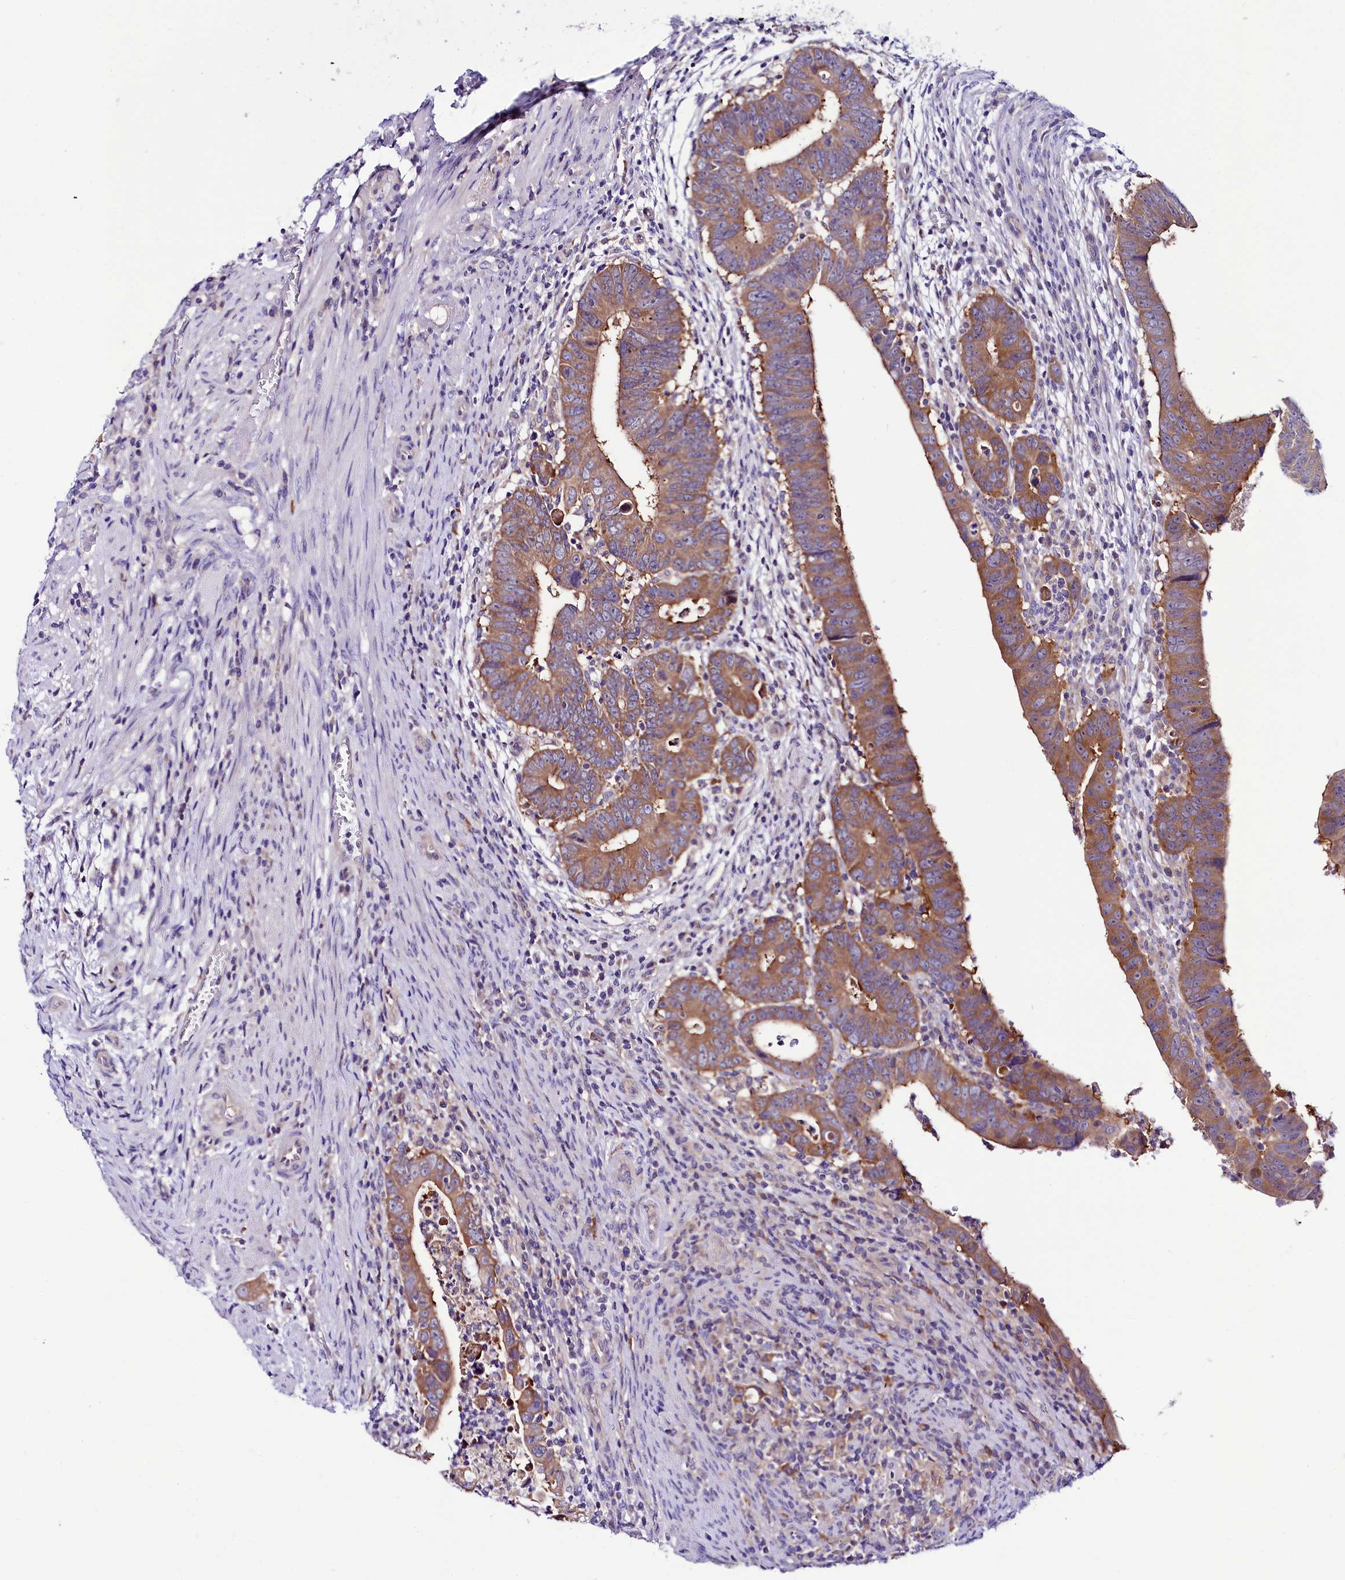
{"staining": {"intensity": "moderate", "quantity": ">75%", "location": "cytoplasmic/membranous"}, "tissue": "colorectal cancer", "cell_type": "Tumor cells", "image_type": "cancer", "snomed": [{"axis": "morphology", "description": "Normal tissue, NOS"}, {"axis": "morphology", "description": "Adenocarcinoma, NOS"}, {"axis": "topography", "description": "Rectum"}], "caption": "Immunohistochemical staining of colorectal cancer shows medium levels of moderate cytoplasmic/membranous protein staining in about >75% of tumor cells.", "gene": "ABHD5", "patient": {"sex": "female", "age": 65}}